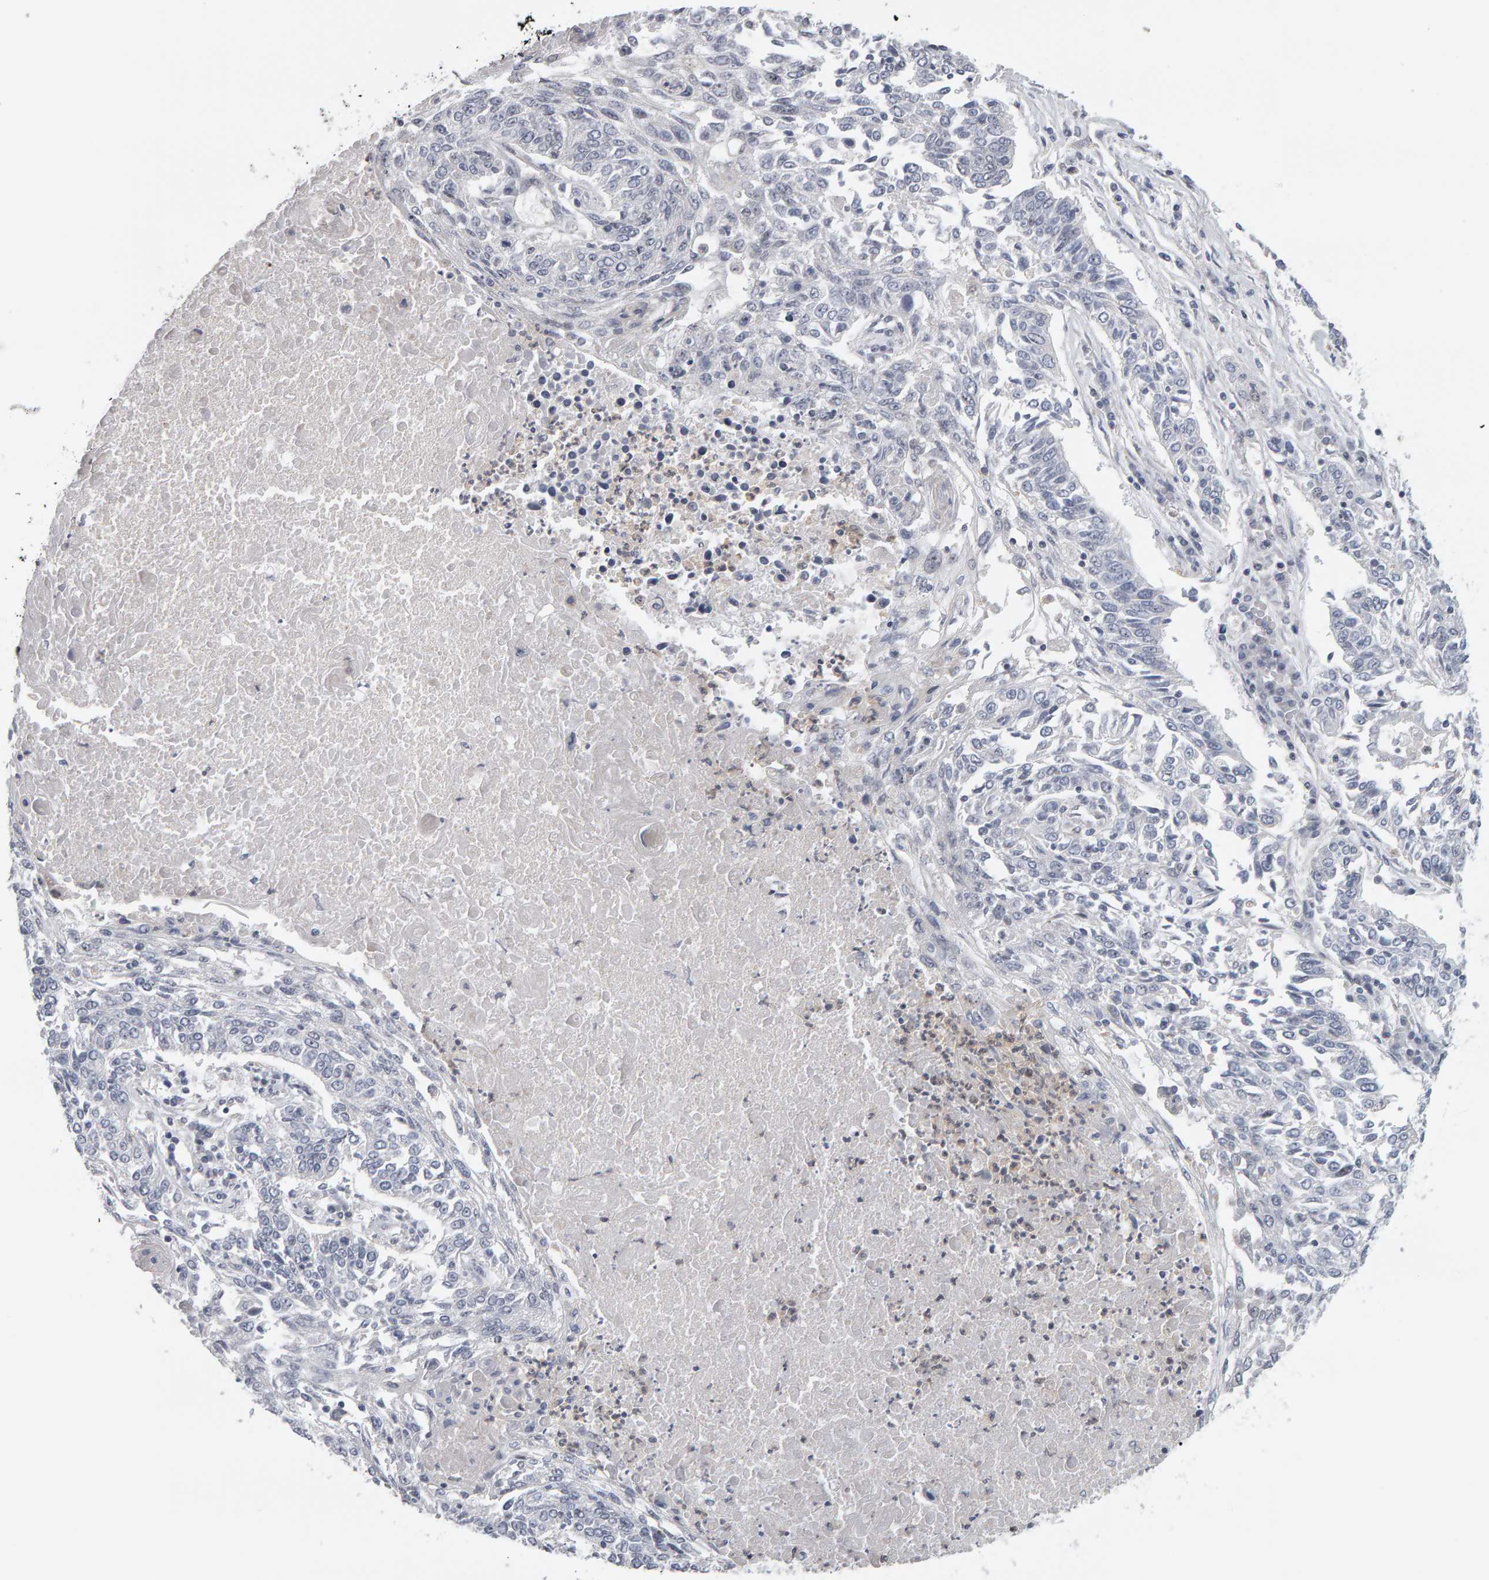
{"staining": {"intensity": "negative", "quantity": "none", "location": "none"}, "tissue": "lung cancer", "cell_type": "Tumor cells", "image_type": "cancer", "snomed": [{"axis": "morphology", "description": "Normal tissue, NOS"}, {"axis": "morphology", "description": "Squamous cell carcinoma, NOS"}, {"axis": "topography", "description": "Cartilage tissue"}, {"axis": "topography", "description": "Bronchus"}, {"axis": "topography", "description": "Lung"}], "caption": "Immunohistochemistry histopathology image of neoplastic tissue: human lung cancer stained with DAB (3,3'-diaminobenzidine) exhibits no significant protein staining in tumor cells. Brightfield microscopy of immunohistochemistry stained with DAB (brown) and hematoxylin (blue), captured at high magnification.", "gene": "MSRA", "patient": {"sex": "female", "age": 49}}